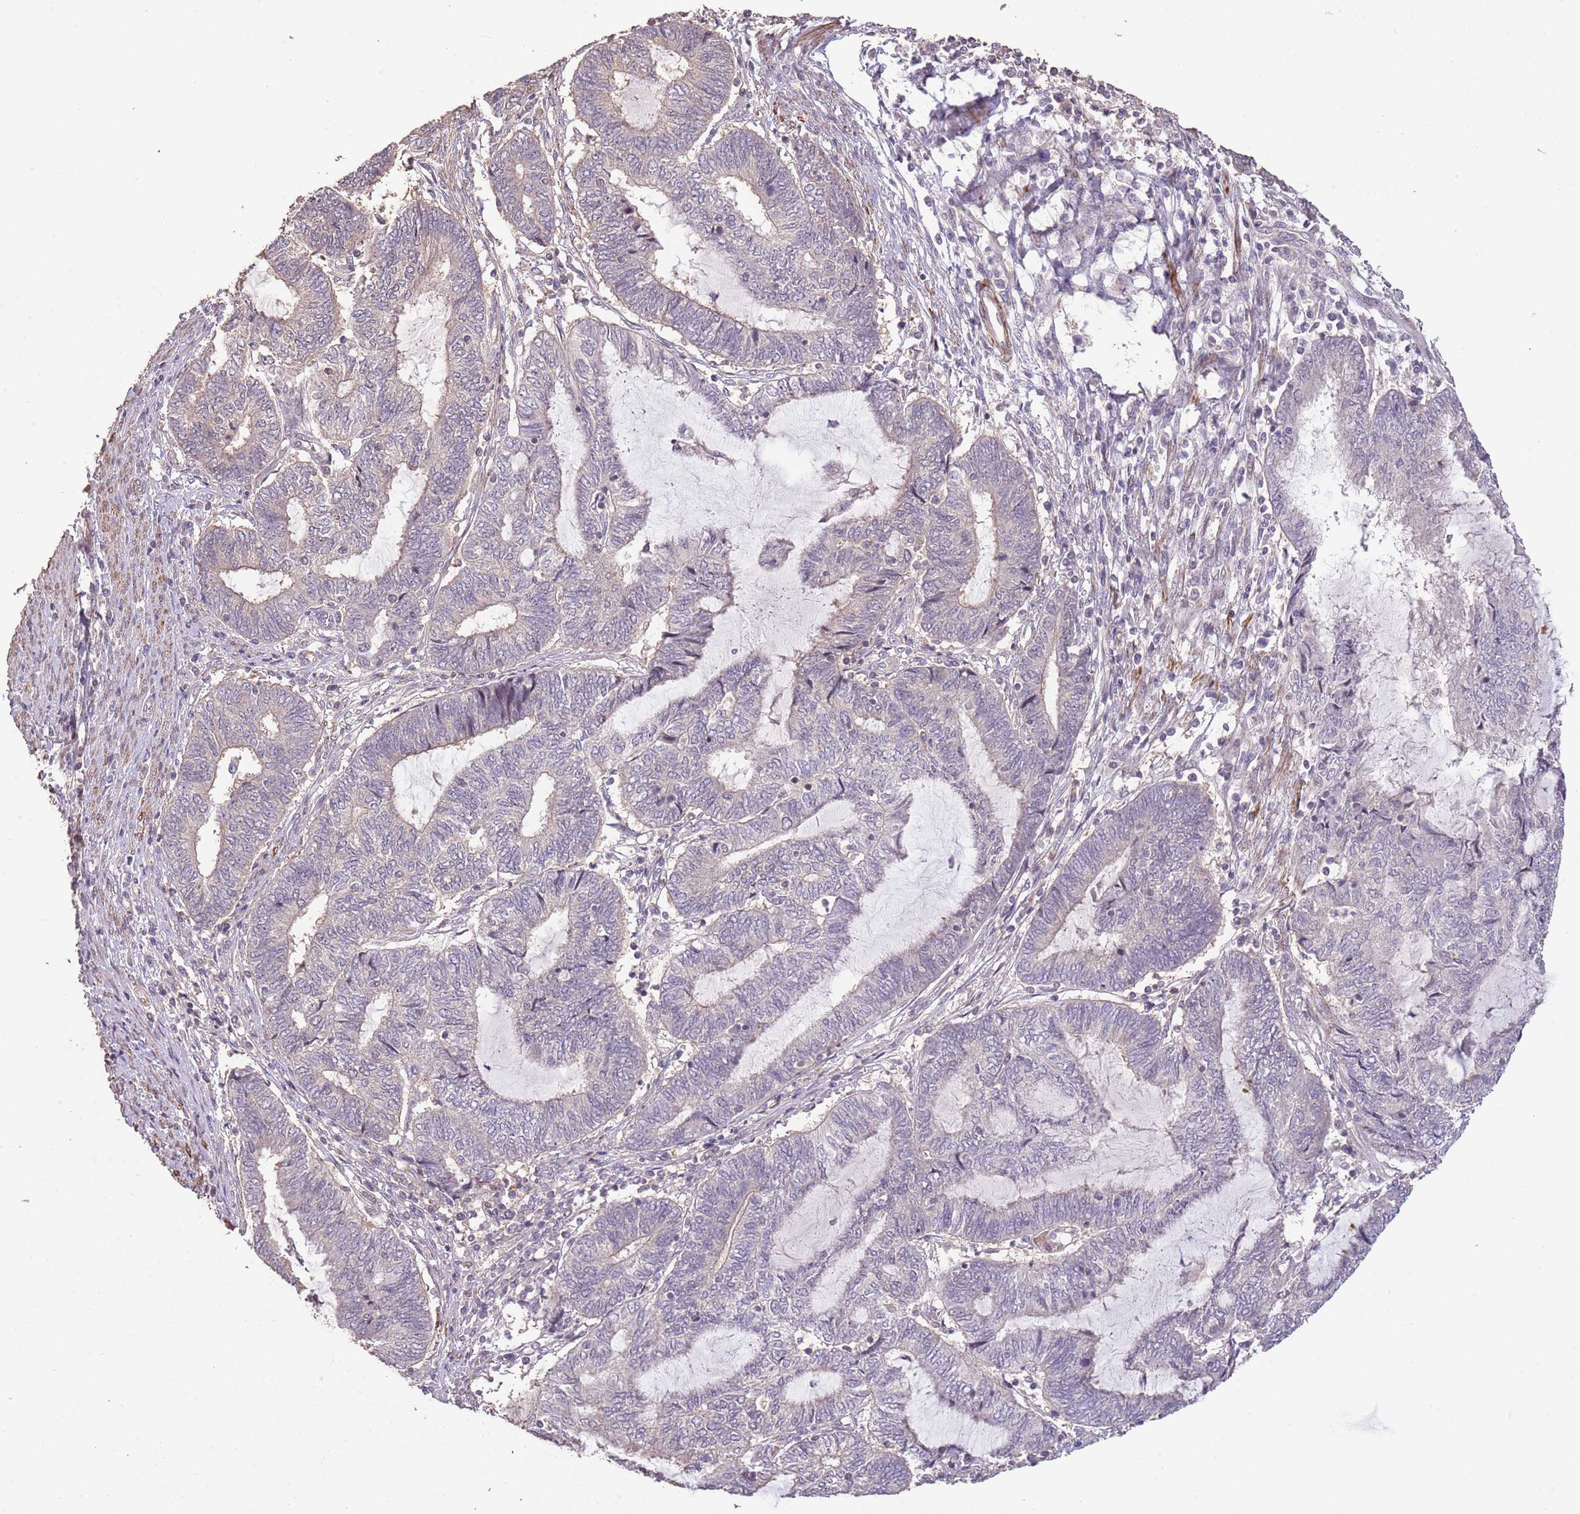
{"staining": {"intensity": "negative", "quantity": "none", "location": "none"}, "tissue": "endometrial cancer", "cell_type": "Tumor cells", "image_type": "cancer", "snomed": [{"axis": "morphology", "description": "Adenocarcinoma, NOS"}, {"axis": "topography", "description": "Uterus"}, {"axis": "topography", "description": "Endometrium"}], "caption": "Immunohistochemical staining of endometrial cancer (adenocarcinoma) shows no significant positivity in tumor cells. (Stains: DAB immunohistochemistry with hematoxylin counter stain, Microscopy: brightfield microscopy at high magnification).", "gene": "ADTRP", "patient": {"sex": "female", "age": 70}}